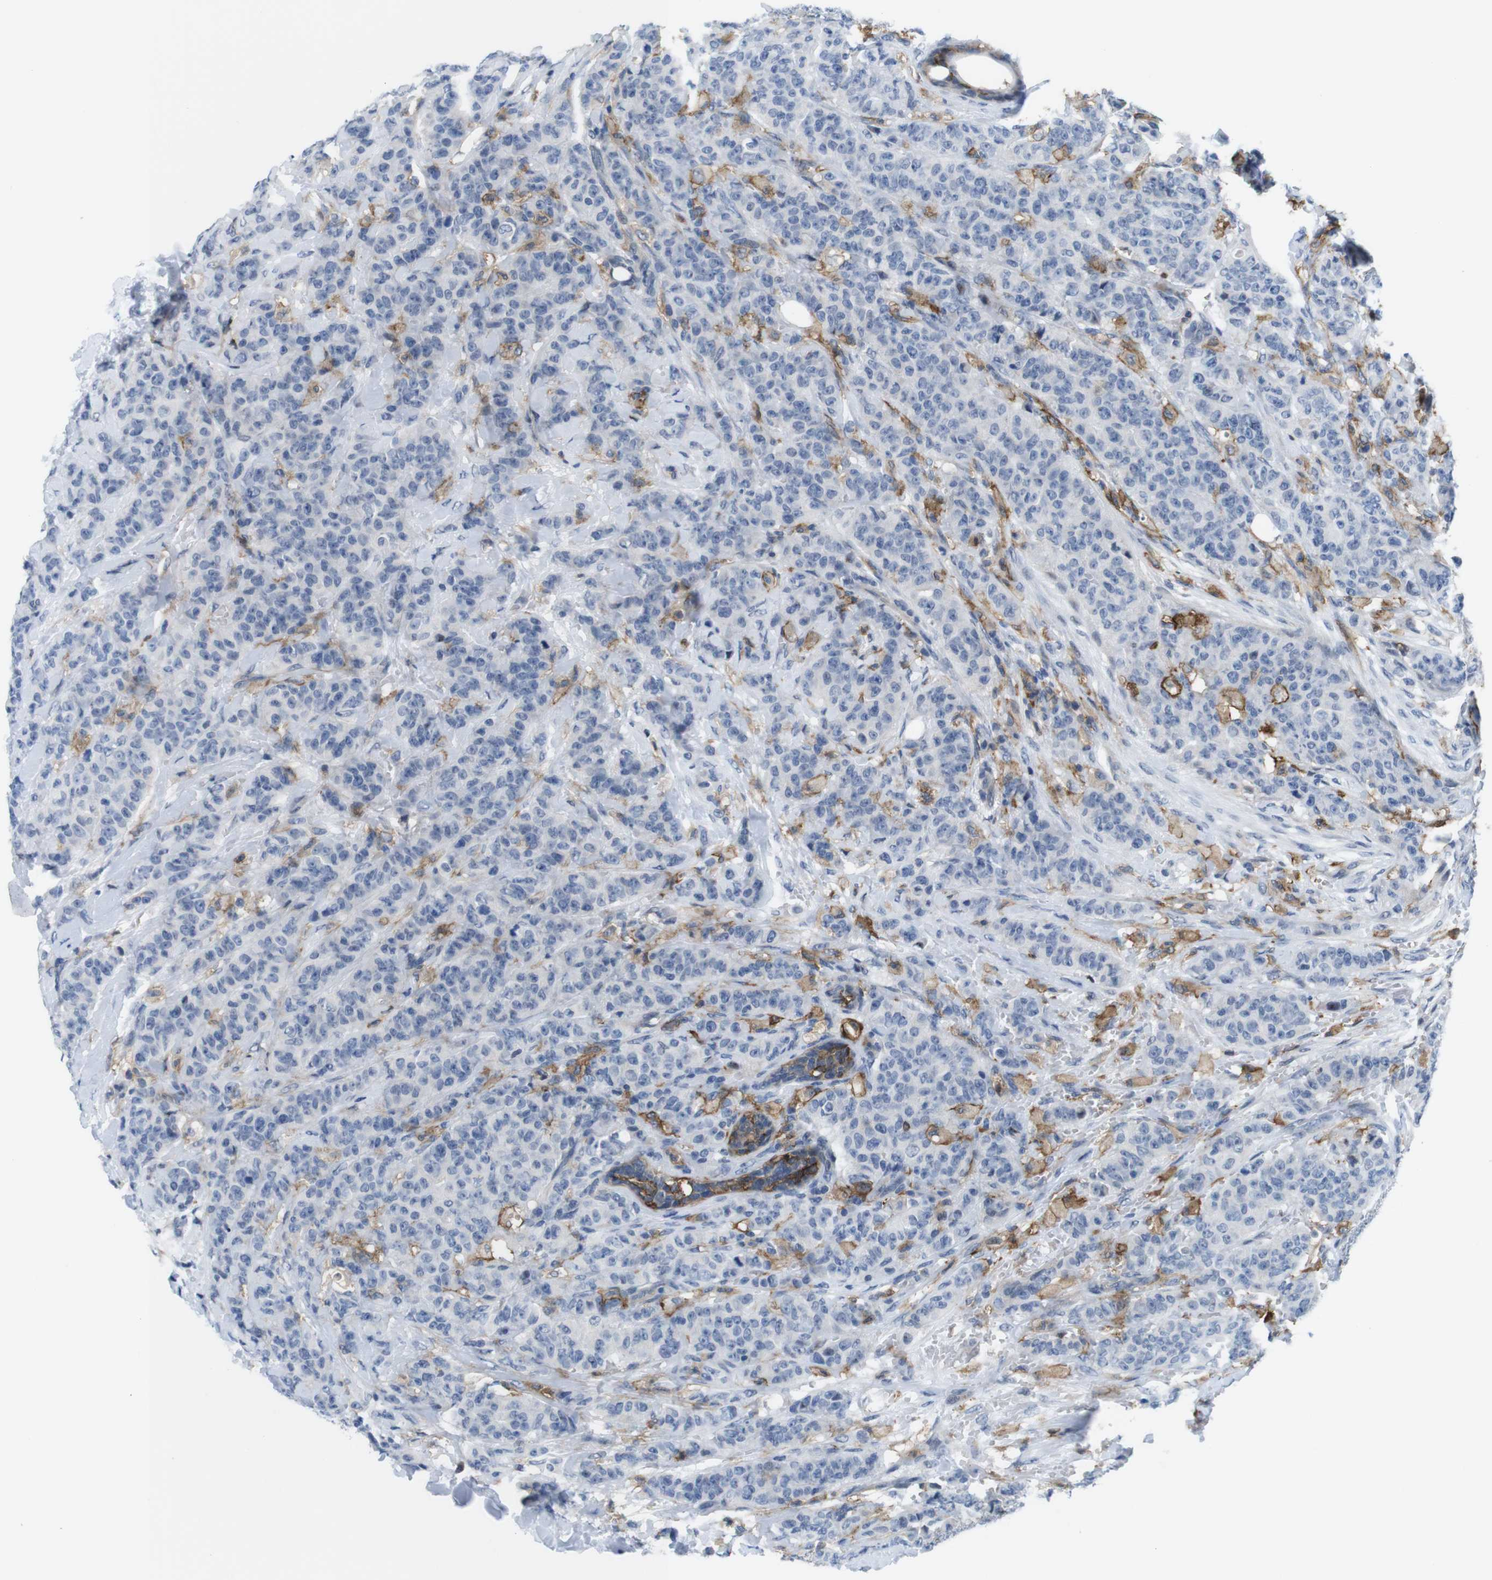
{"staining": {"intensity": "negative", "quantity": "none", "location": "none"}, "tissue": "breast cancer", "cell_type": "Tumor cells", "image_type": "cancer", "snomed": [{"axis": "morphology", "description": "Normal tissue, NOS"}, {"axis": "morphology", "description": "Duct carcinoma"}, {"axis": "topography", "description": "Breast"}], "caption": "High power microscopy image of an immunohistochemistry image of breast cancer (intraductal carcinoma), revealing no significant positivity in tumor cells.", "gene": "CD300C", "patient": {"sex": "female", "age": 40}}